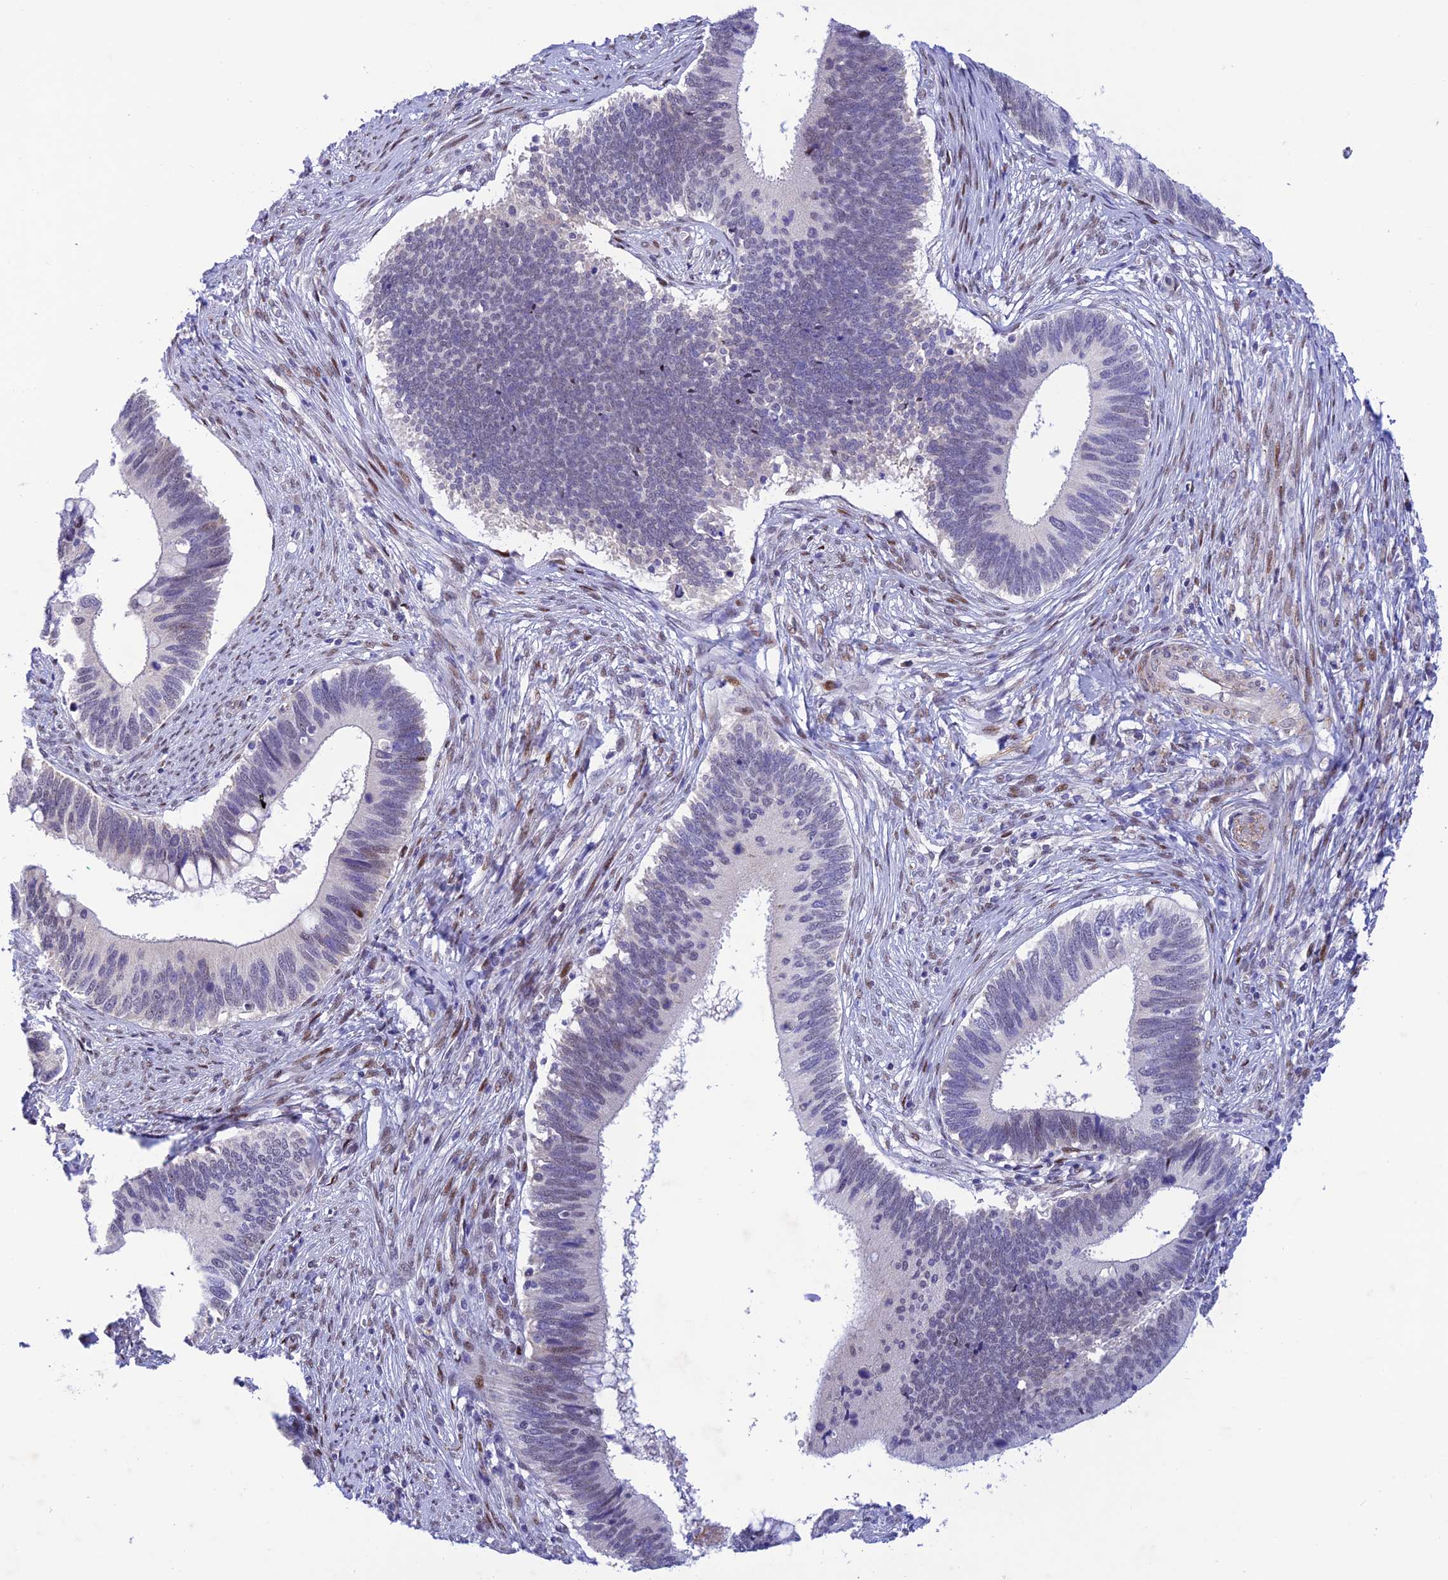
{"staining": {"intensity": "weak", "quantity": "<25%", "location": "nuclear"}, "tissue": "cervical cancer", "cell_type": "Tumor cells", "image_type": "cancer", "snomed": [{"axis": "morphology", "description": "Adenocarcinoma, NOS"}, {"axis": "topography", "description": "Cervix"}], "caption": "Cervical adenocarcinoma was stained to show a protein in brown. There is no significant positivity in tumor cells.", "gene": "WDR55", "patient": {"sex": "female", "age": 42}}